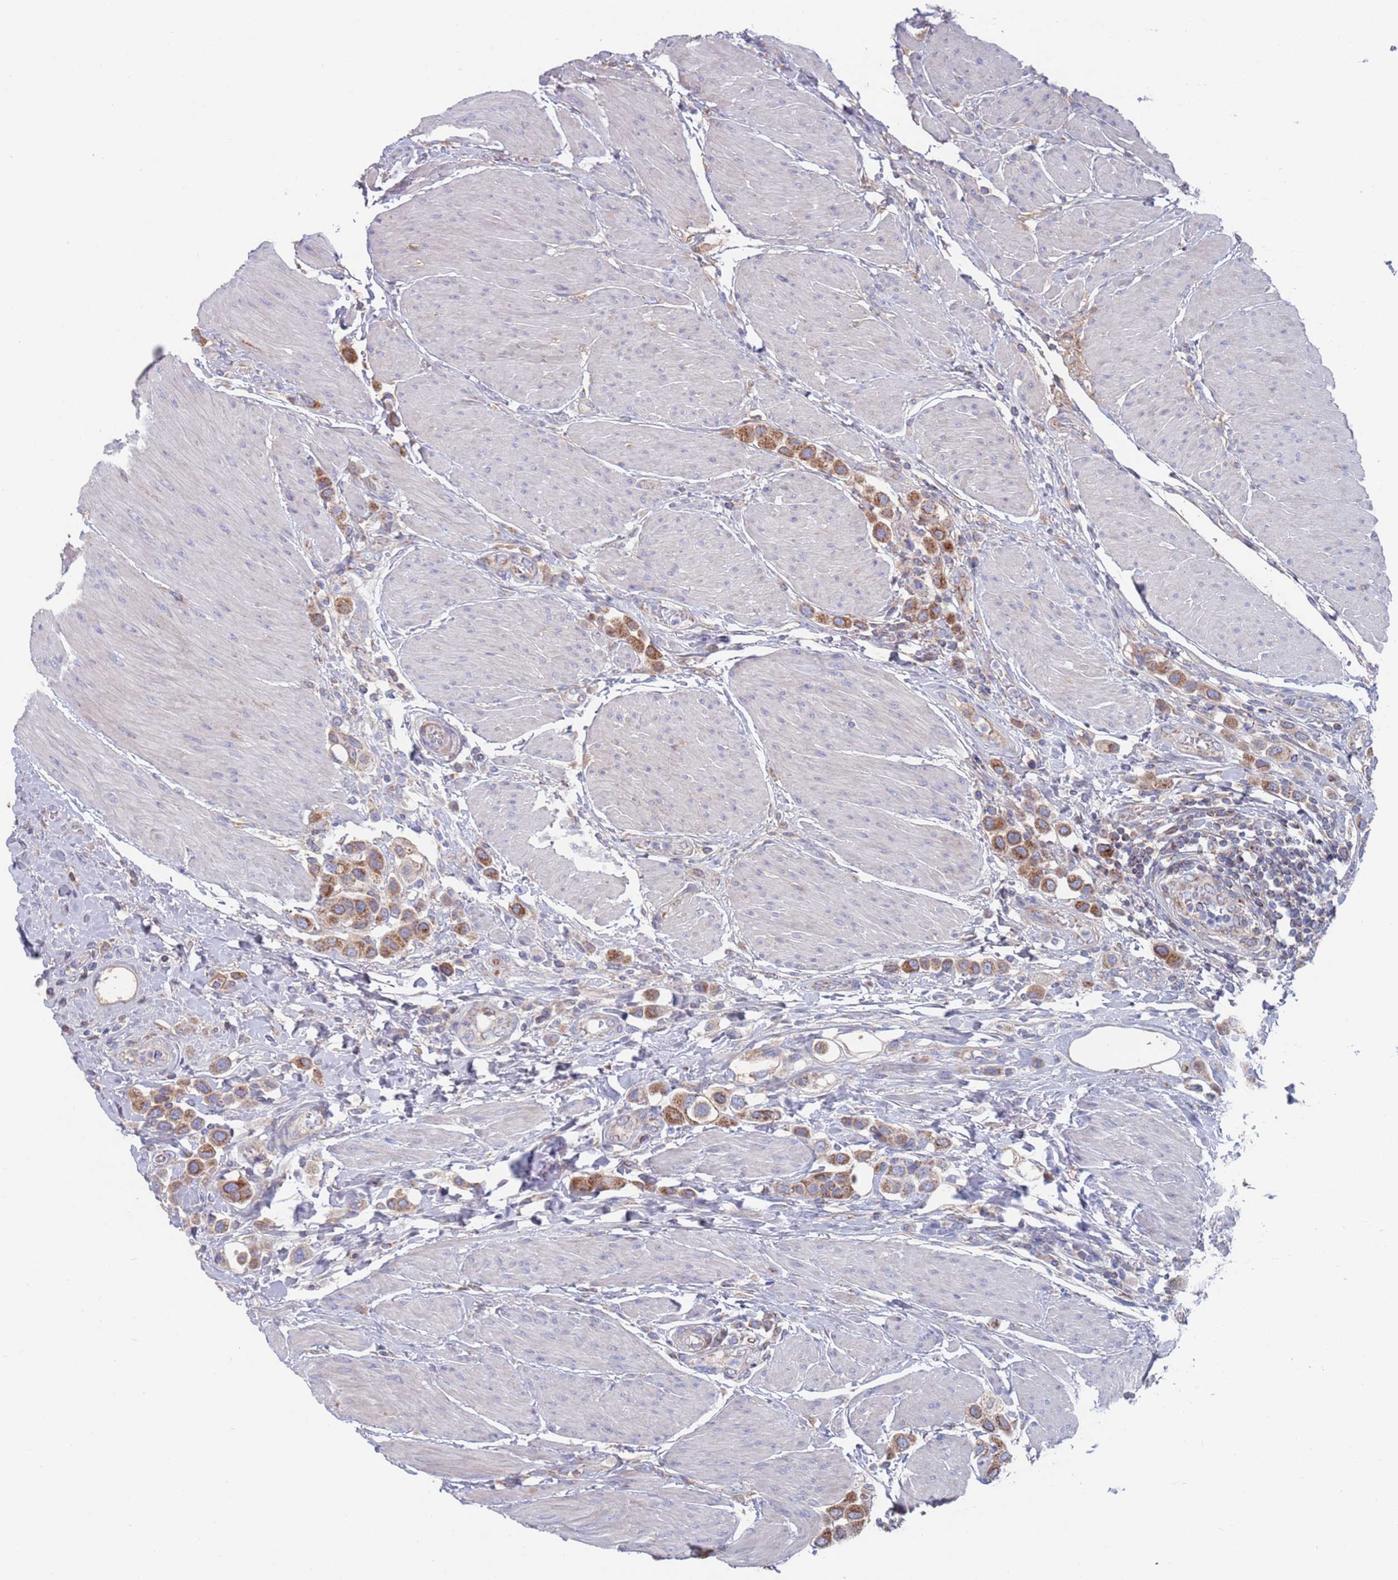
{"staining": {"intensity": "moderate", "quantity": ">75%", "location": "cytoplasmic/membranous"}, "tissue": "urothelial cancer", "cell_type": "Tumor cells", "image_type": "cancer", "snomed": [{"axis": "morphology", "description": "Urothelial carcinoma, High grade"}, {"axis": "topography", "description": "Urinary bladder"}], "caption": "About >75% of tumor cells in human high-grade urothelial carcinoma reveal moderate cytoplasmic/membranous protein expression as visualized by brown immunohistochemical staining.", "gene": "MRPL22", "patient": {"sex": "male", "age": 50}}